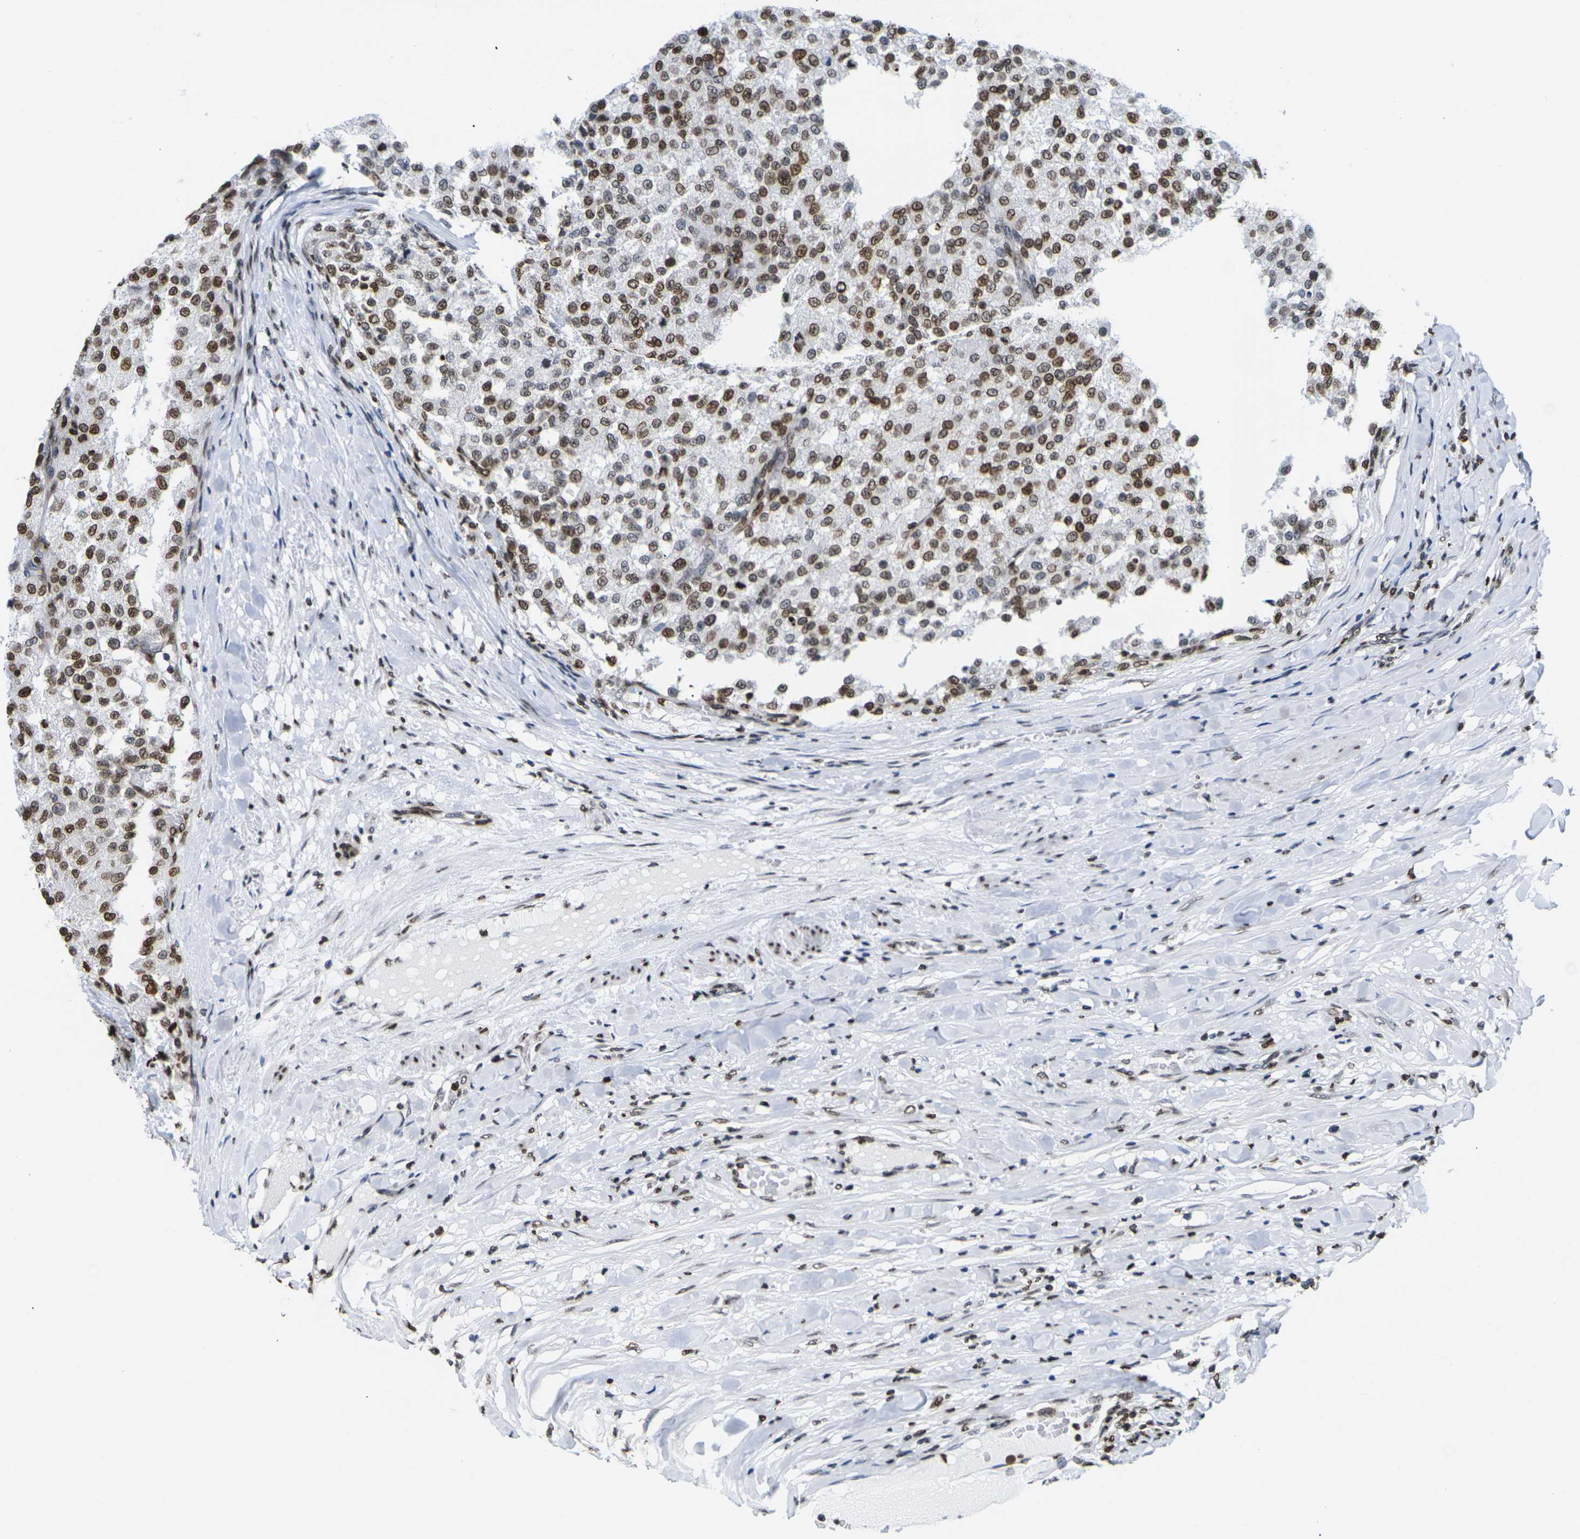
{"staining": {"intensity": "strong", "quantity": ">75%", "location": "cytoplasmic/membranous,nuclear"}, "tissue": "testis cancer", "cell_type": "Tumor cells", "image_type": "cancer", "snomed": [{"axis": "morphology", "description": "Seminoma, NOS"}, {"axis": "topography", "description": "Testis"}], "caption": "High-magnification brightfield microscopy of testis cancer stained with DAB (3,3'-diaminobenzidine) (brown) and counterstained with hematoxylin (blue). tumor cells exhibit strong cytoplasmic/membranous and nuclear expression is present in approximately>75% of cells. (Stains: DAB (3,3'-diaminobenzidine) in brown, nuclei in blue, Microscopy: brightfield microscopy at high magnification).", "gene": "H2AC21", "patient": {"sex": "male", "age": 59}}